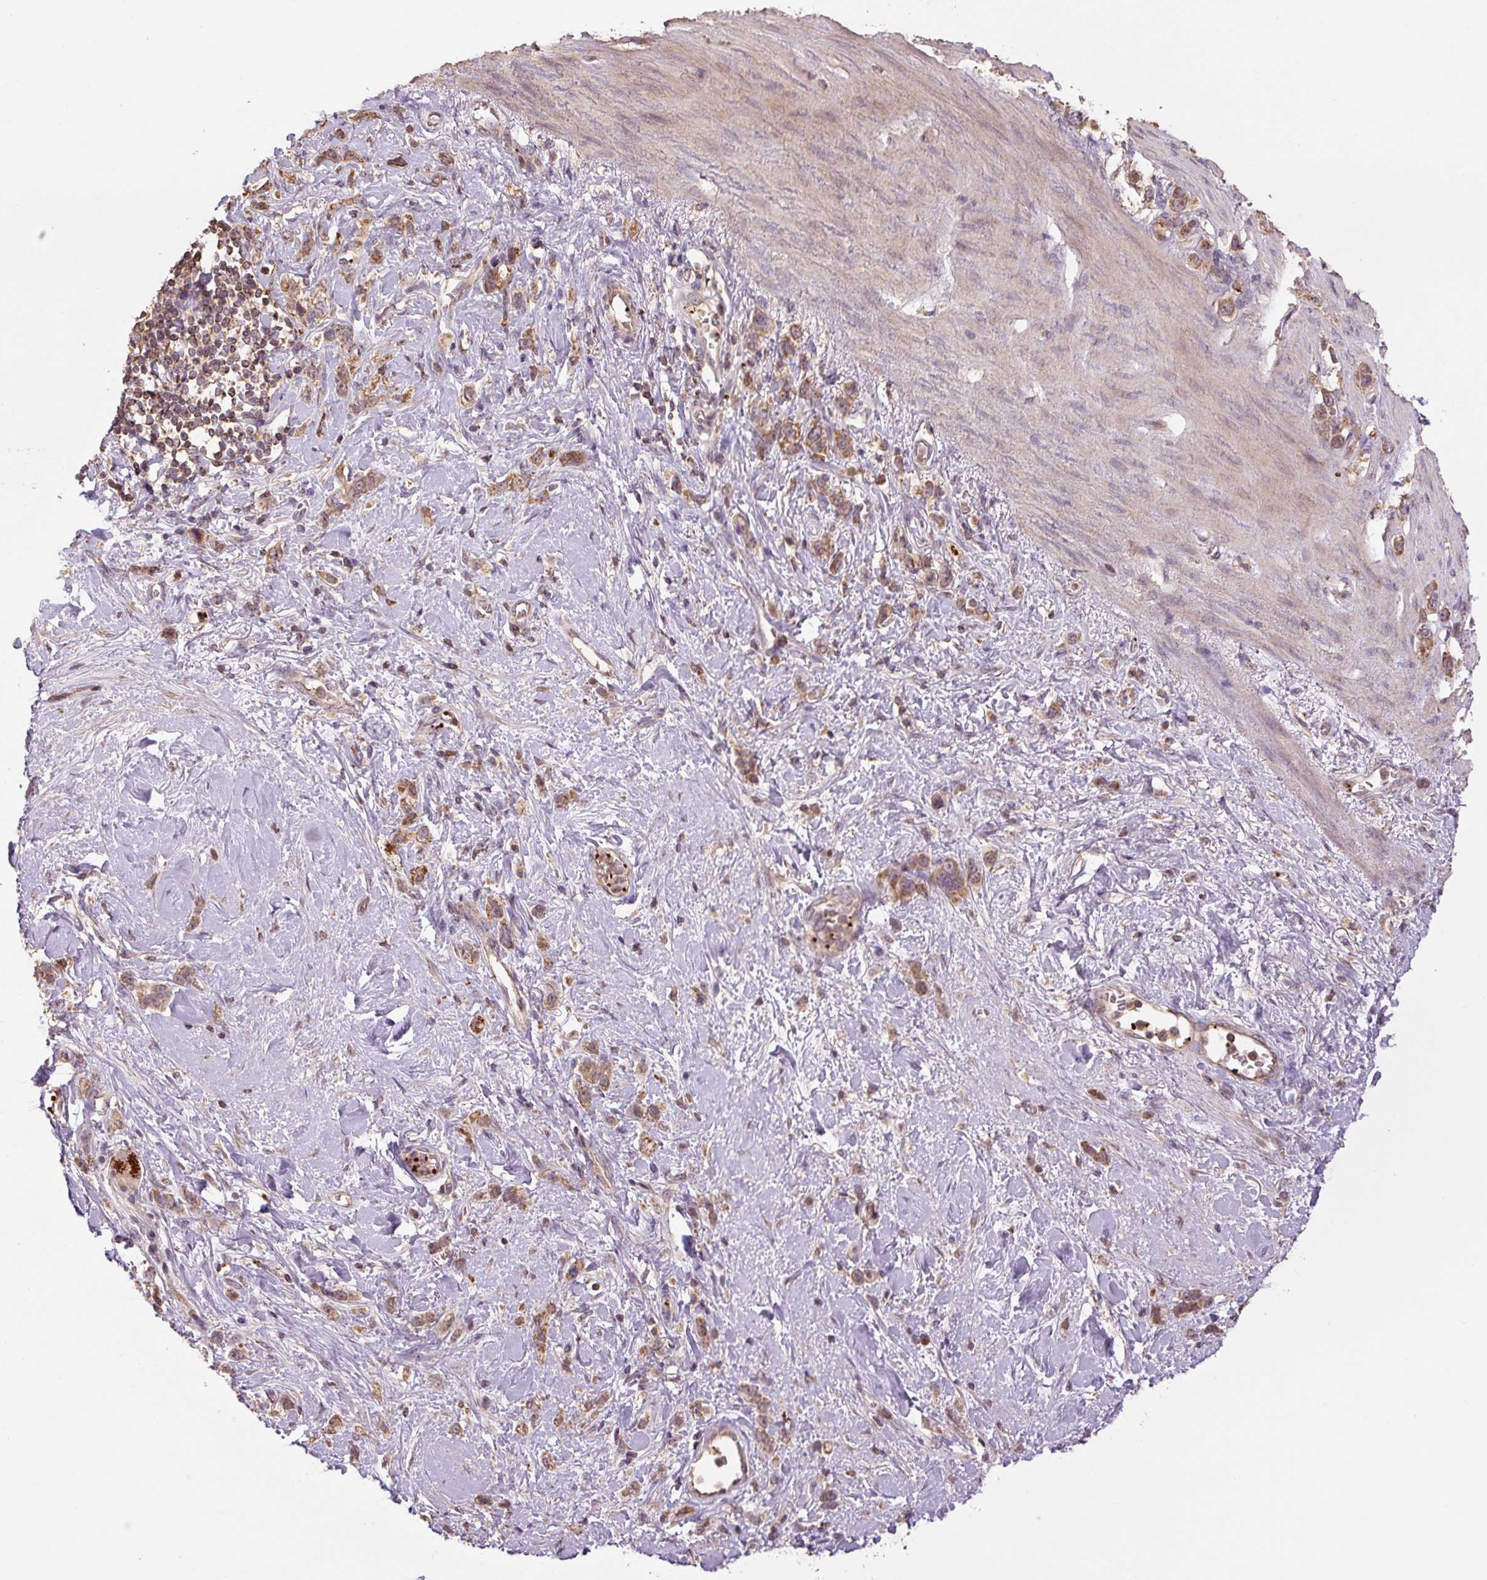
{"staining": {"intensity": "moderate", "quantity": ">75%", "location": "cytoplasmic/membranous"}, "tissue": "stomach cancer", "cell_type": "Tumor cells", "image_type": "cancer", "snomed": [{"axis": "morphology", "description": "Adenocarcinoma, NOS"}, {"axis": "topography", "description": "Stomach"}], "caption": "Protein analysis of adenocarcinoma (stomach) tissue demonstrates moderate cytoplasmic/membranous staining in approximately >75% of tumor cells.", "gene": "TMEM160", "patient": {"sex": "female", "age": 65}}